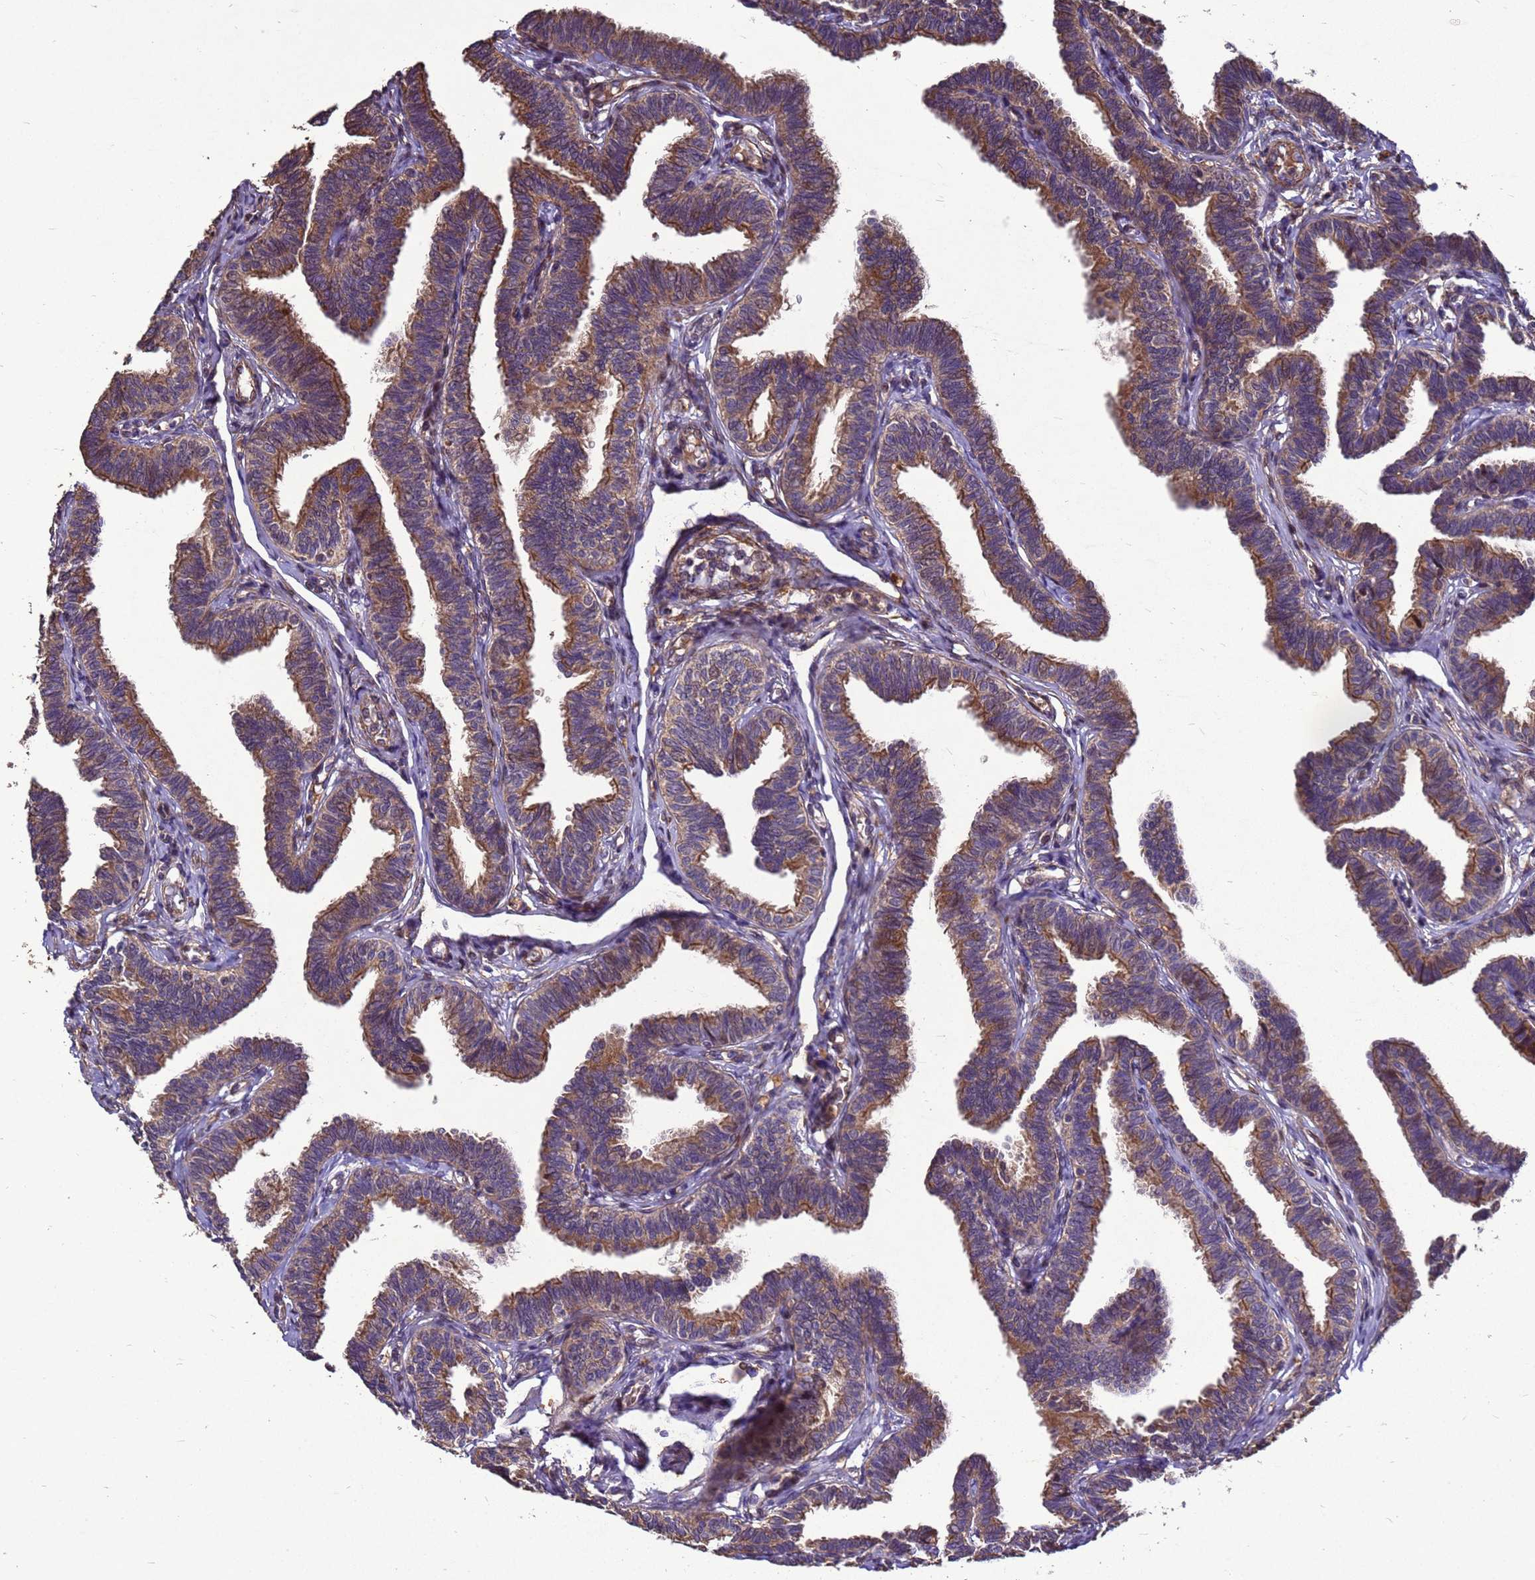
{"staining": {"intensity": "moderate", "quantity": ">75%", "location": "cytoplasmic/membranous"}, "tissue": "fallopian tube", "cell_type": "Glandular cells", "image_type": "normal", "snomed": [{"axis": "morphology", "description": "Normal tissue, NOS"}, {"axis": "topography", "description": "Fallopian tube"}, {"axis": "topography", "description": "Ovary"}], "caption": "Brown immunohistochemical staining in benign fallopian tube reveals moderate cytoplasmic/membranous positivity in approximately >75% of glandular cells.", "gene": "RSPRY1", "patient": {"sex": "female", "age": 23}}